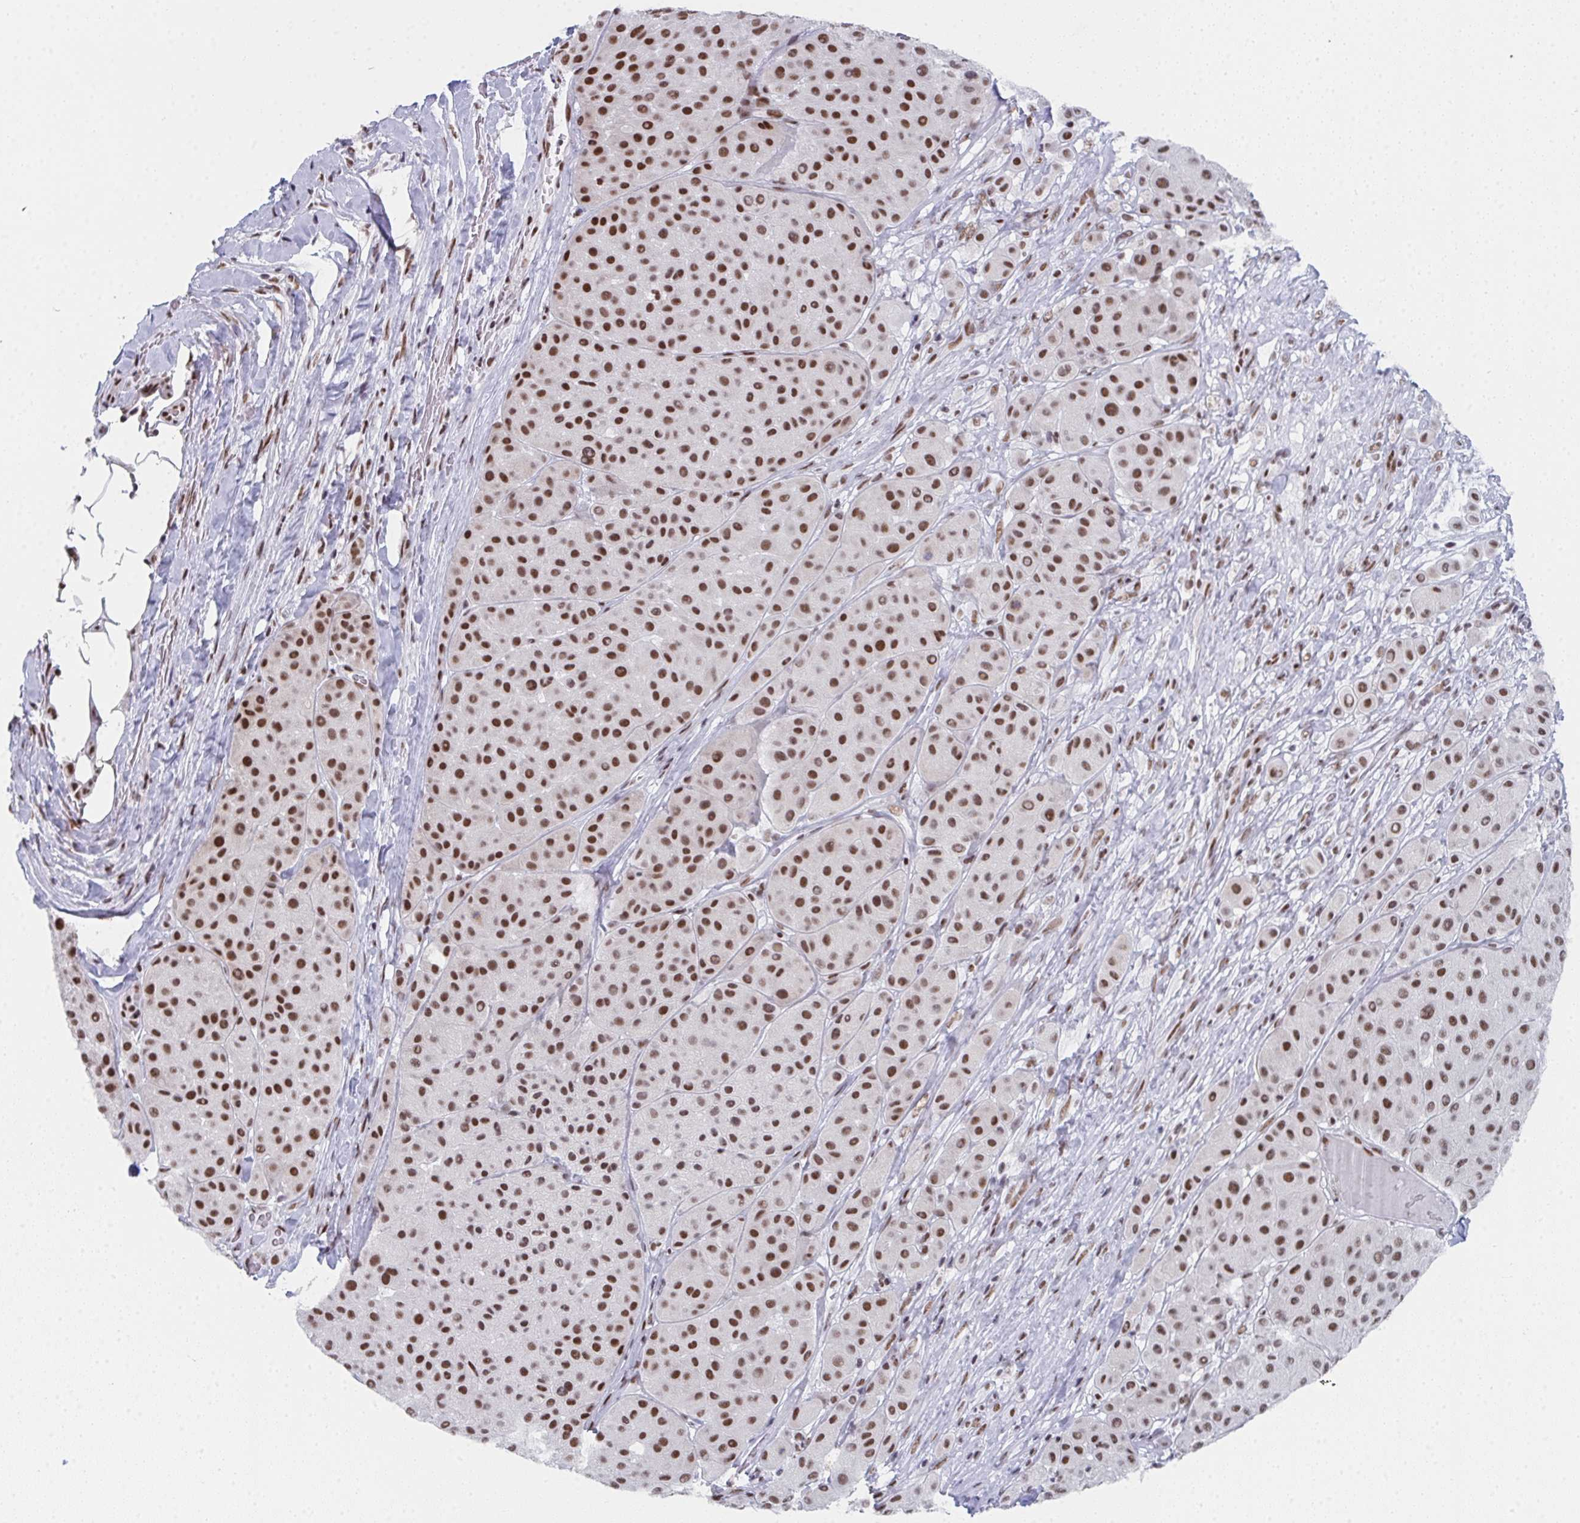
{"staining": {"intensity": "moderate", "quantity": ">75%", "location": "nuclear"}, "tissue": "melanoma", "cell_type": "Tumor cells", "image_type": "cancer", "snomed": [{"axis": "morphology", "description": "Malignant melanoma, Metastatic site"}, {"axis": "topography", "description": "Smooth muscle"}], "caption": "This is an image of IHC staining of melanoma, which shows moderate expression in the nuclear of tumor cells.", "gene": "SNRNP70", "patient": {"sex": "male", "age": 41}}